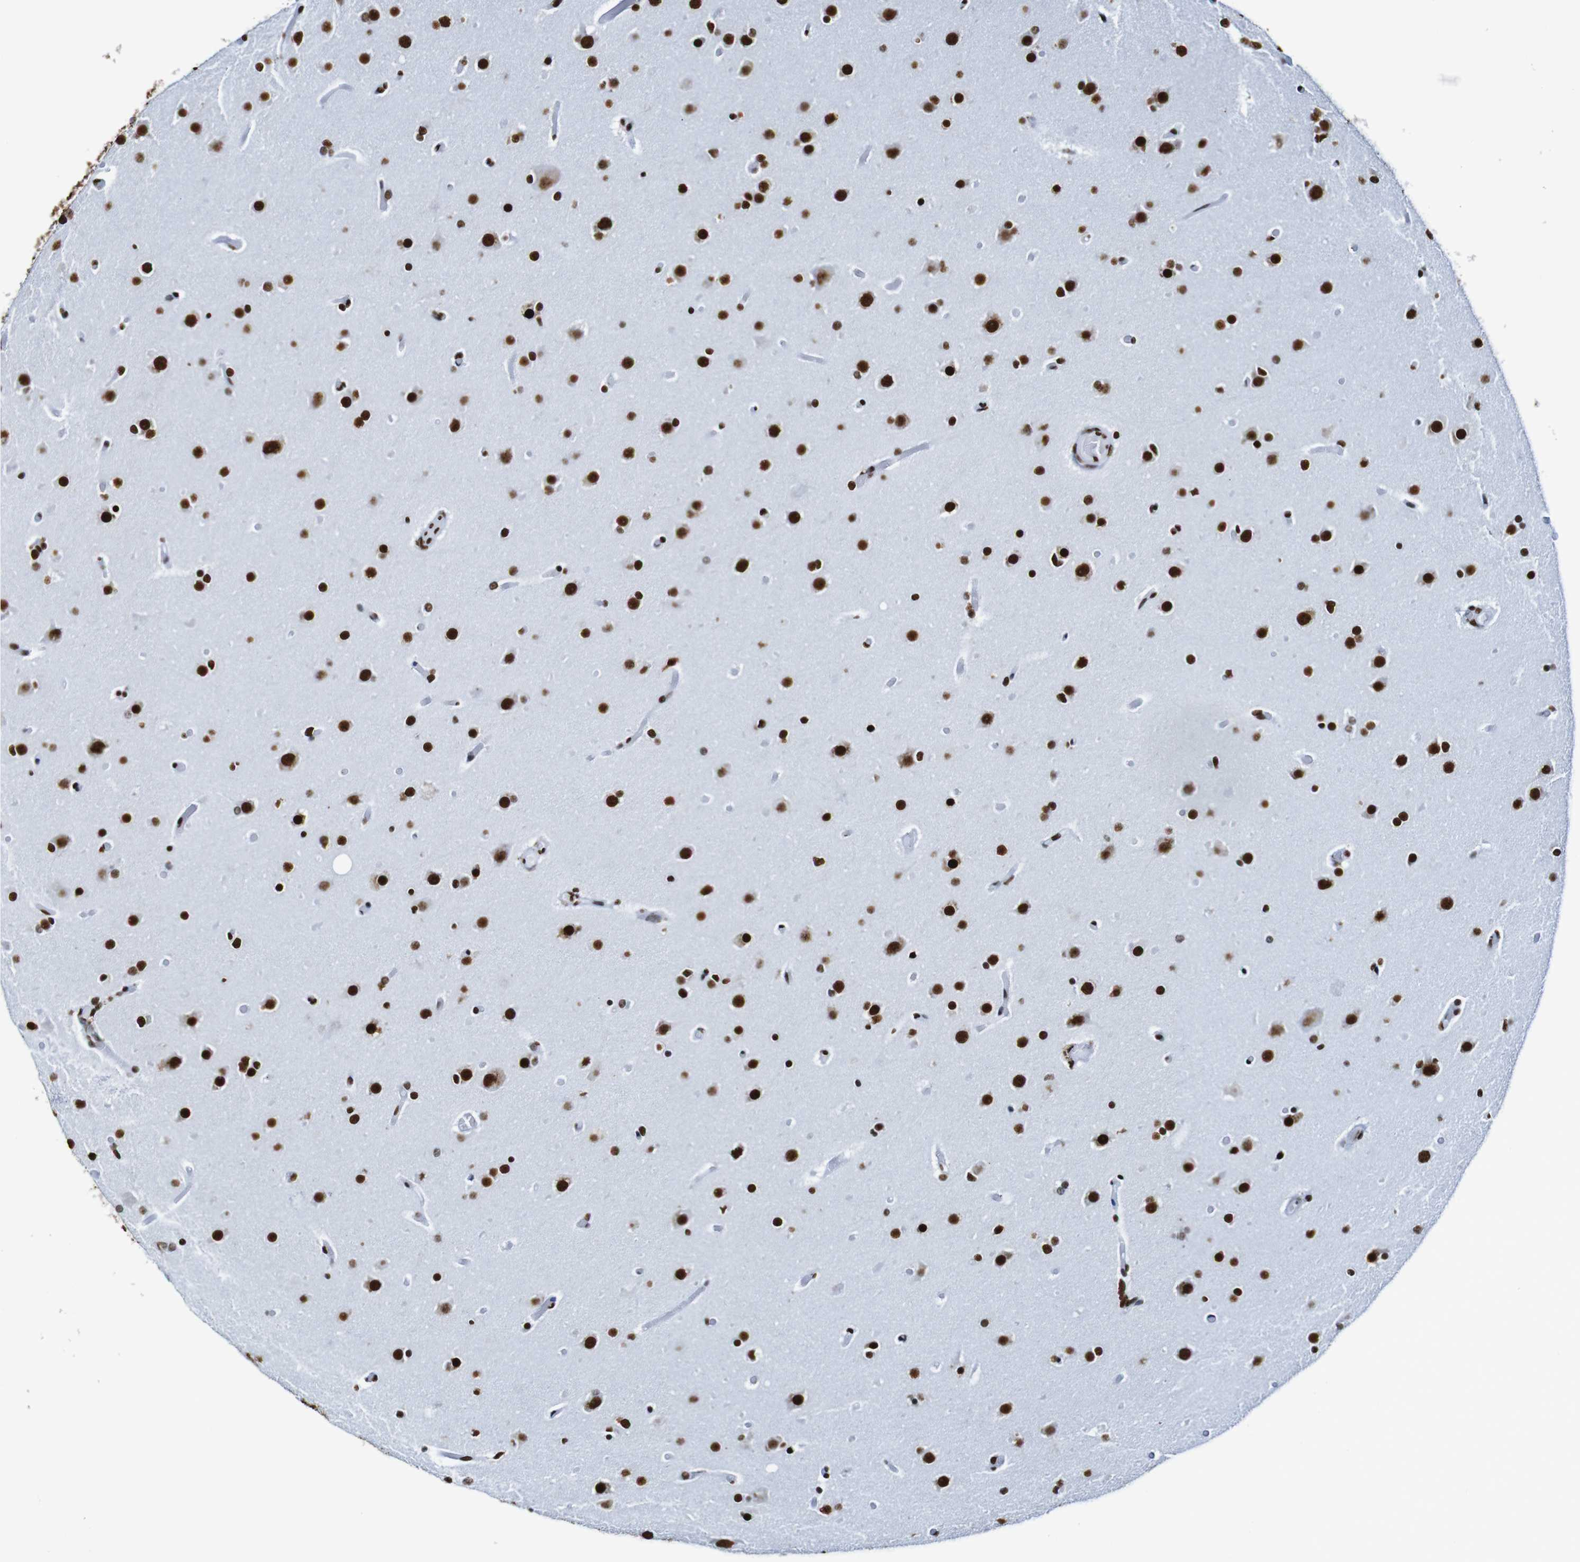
{"staining": {"intensity": "strong", "quantity": ">75%", "location": "nuclear"}, "tissue": "glioma", "cell_type": "Tumor cells", "image_type": "cancer", "snomed": [{"axis": "morphology", "description": "Glioma, malignant, High grade"}, {"axis": "topography", "description": "Cerebral cortex"}], "caption": "Immunohistochemical staining of human high-grade glioma (malignant) reveals high levels of strong nuclear expression in about >75% of tumor cells.", "gene": "SRSF3", "patient": {"sex": "female", "age": 36}}